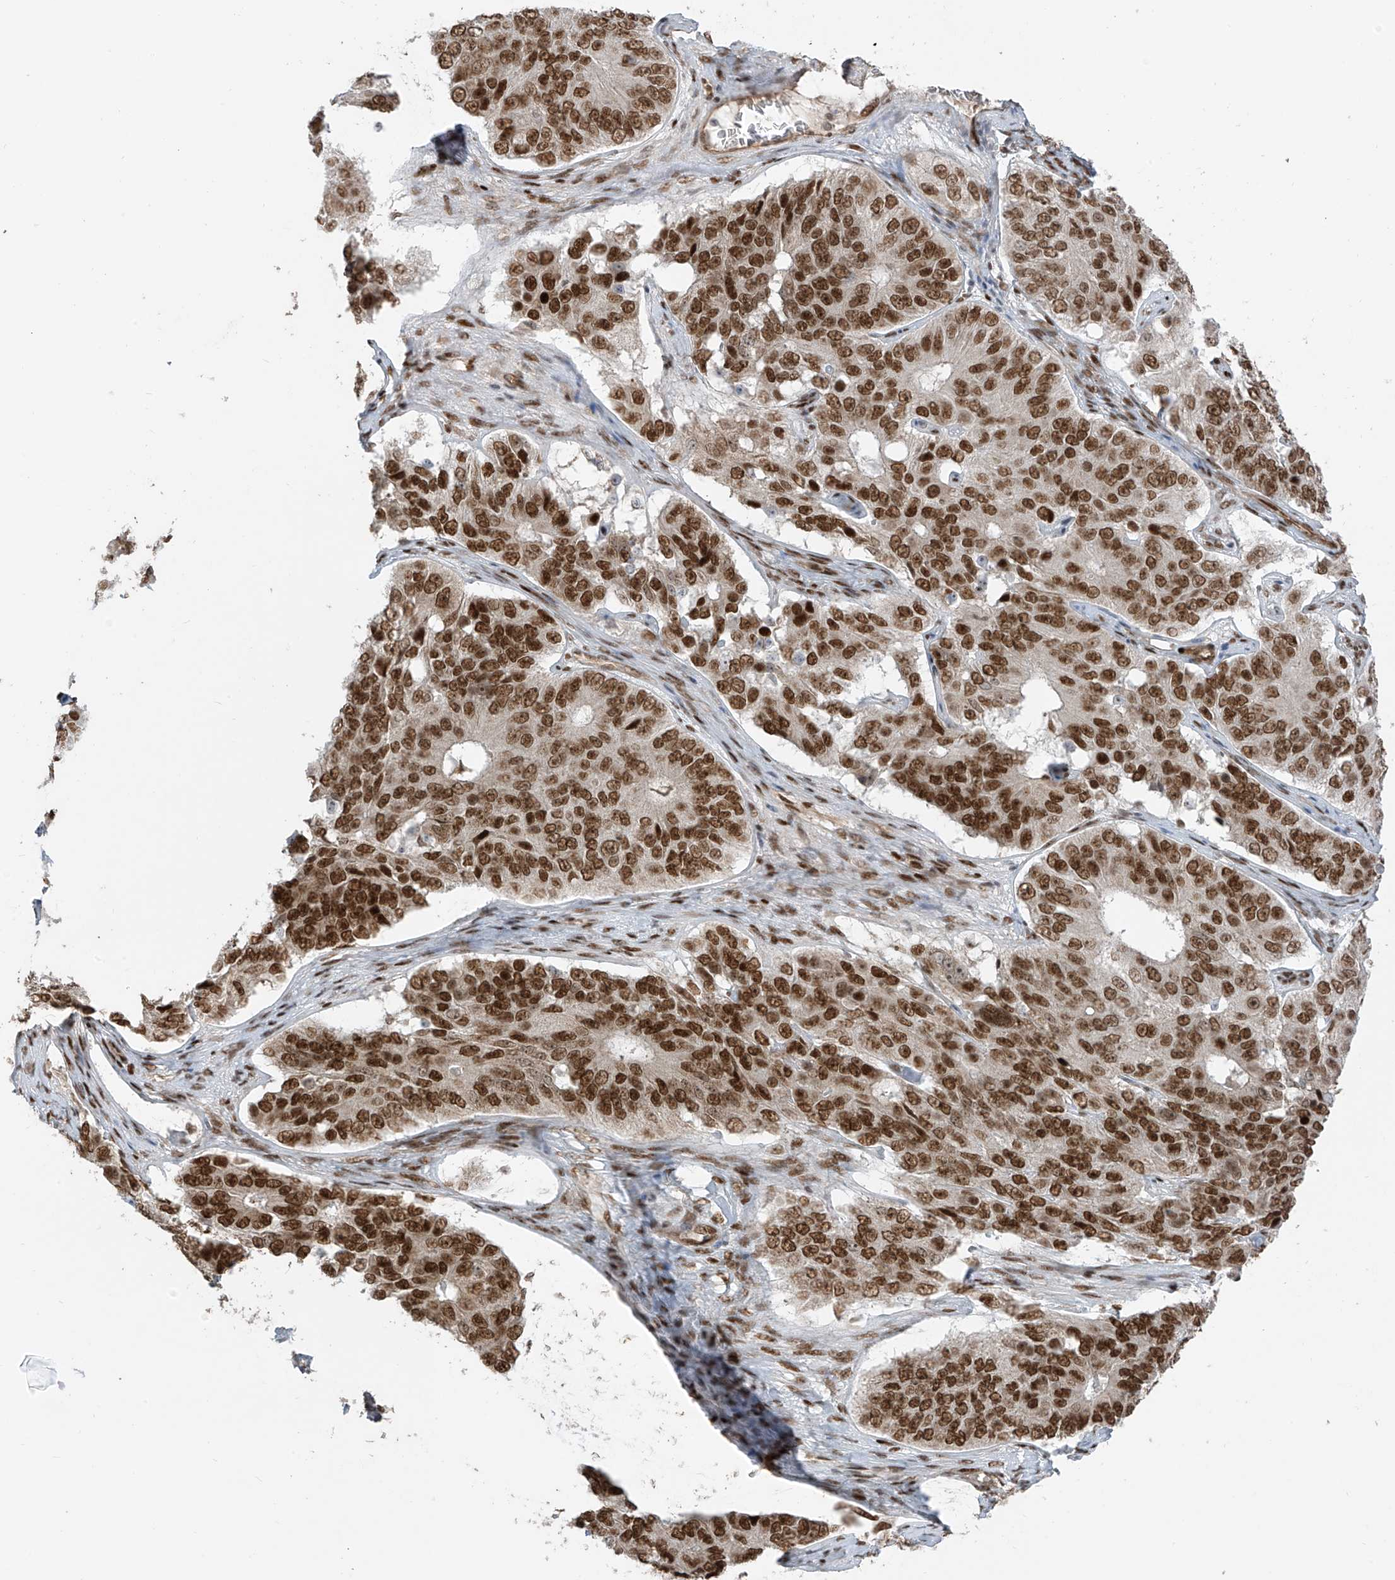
{"staining": {"intensity": "strong", "quantity": ">75%", "location": "nuclear"}, "tissue": "ovarian cancer", "cell_type": "Tumor cells", "image_type": "cancer", "snomed": [{"axis": "morphology", "description": "Carcinoma, endometroid"}, {"axis": "topography", "description": "Ovary"}], "caption": "Immunohistochemical staining of human ovarian cancer displays high levels of strong nuclear protein expression in about >75% of tumor cells.", "gene": "ARHGEF3", "patient": {"sex": "female", "age": 51}}